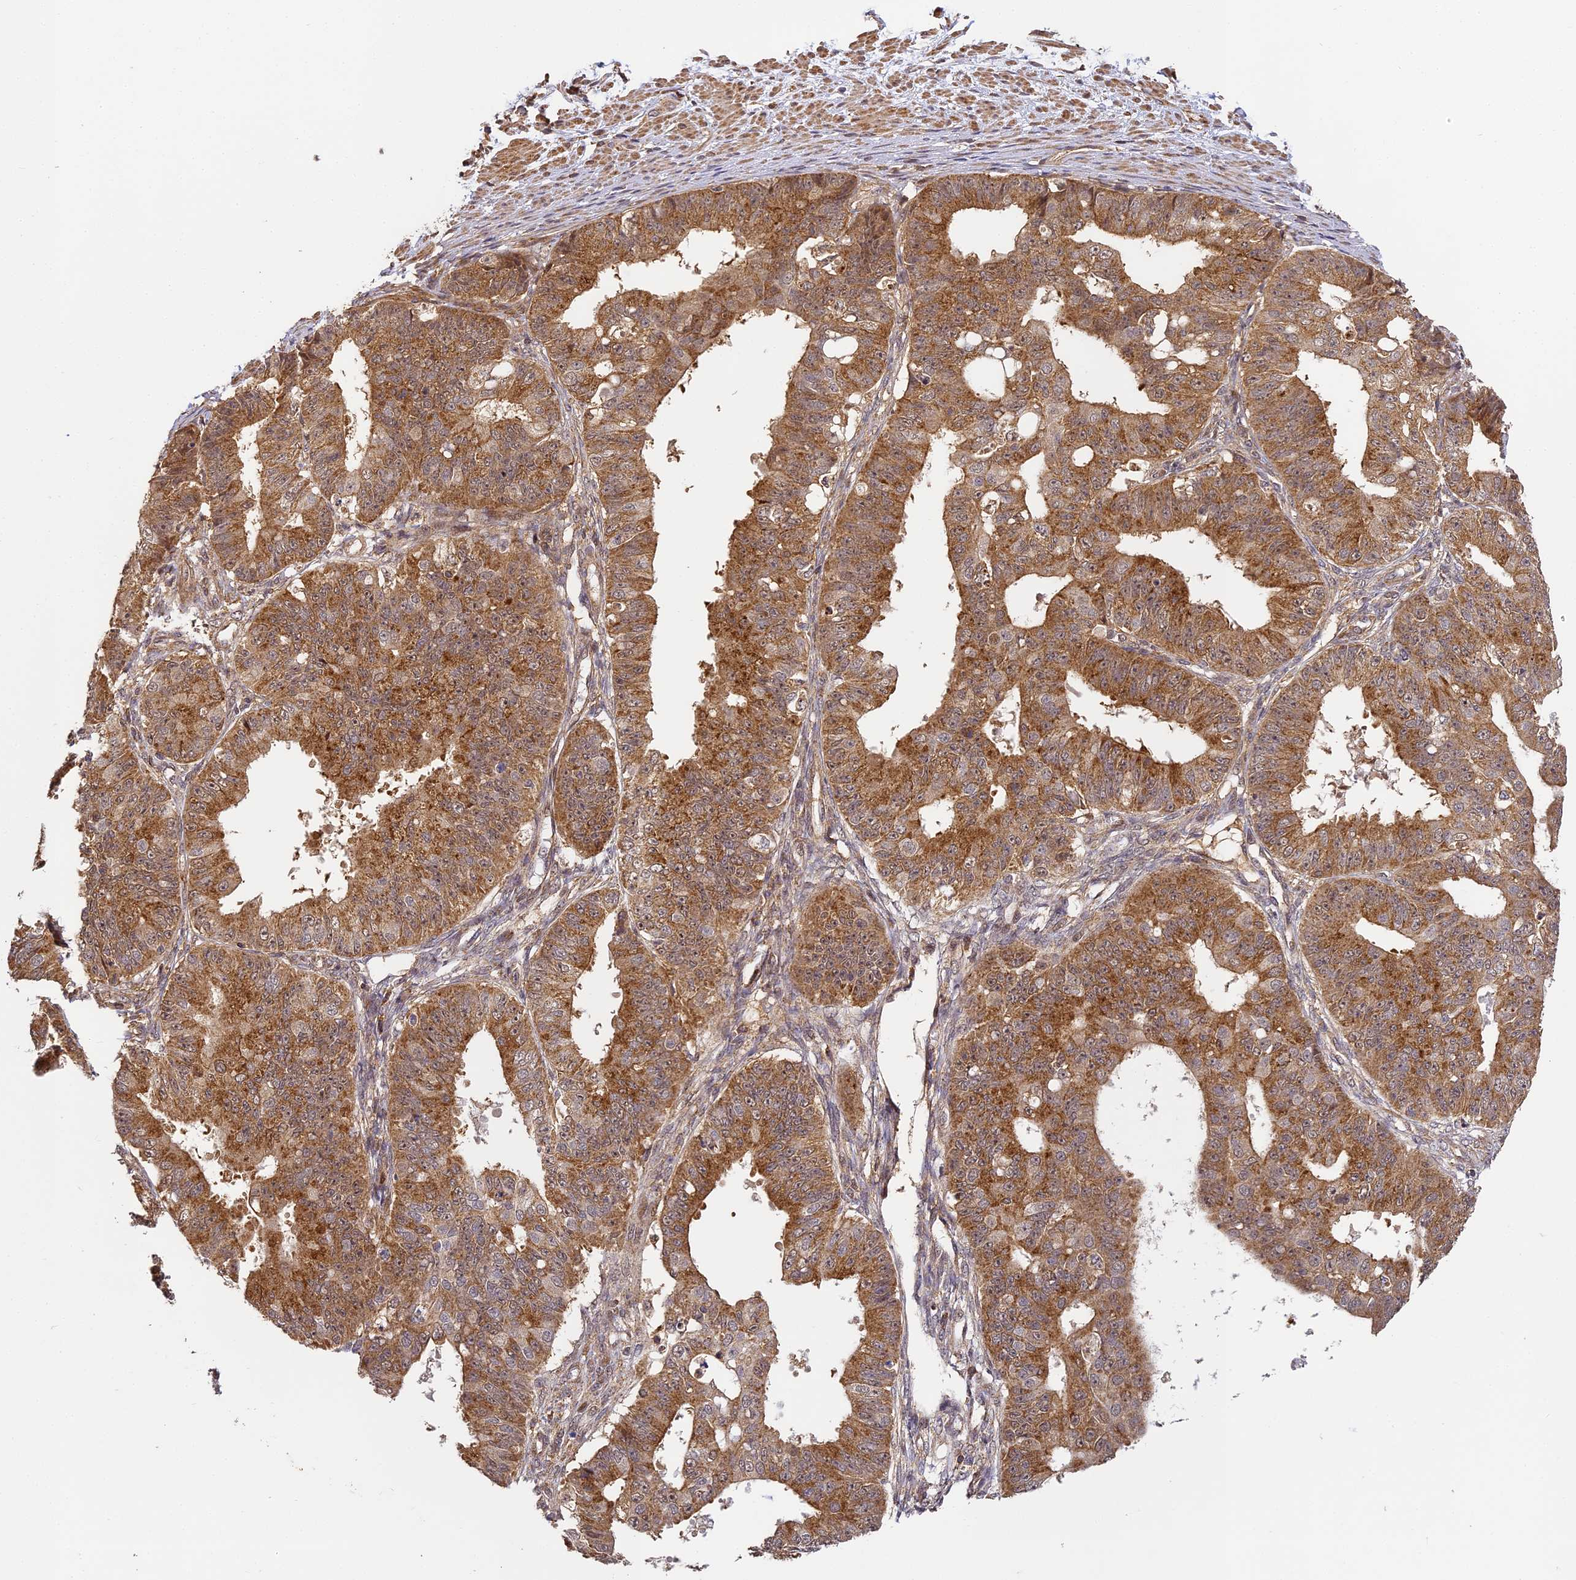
{"staining": {"intensity": "moderate", "quantity": ">75%", "location": "cytoplasmic/membranous,nuclear"}, "tissue": "ovarian cancer", "cell_type": "Tumor cells", "image_type": "cancer", "snomed": [{"axis": "morphology", "description": "Carcinoma, endometroid"}, {"axis": "topography", "description": "Appendix"}, {"axis": "topography", "description": "Ovary"}], "caption": "A brown stain shows moderate cytoplasmic/membranous and nuclear positivity of a protein in human ovarian cancer tumor cells.", "gene": "ZNF443", "patient": {"sex": "female", "age": 42}}